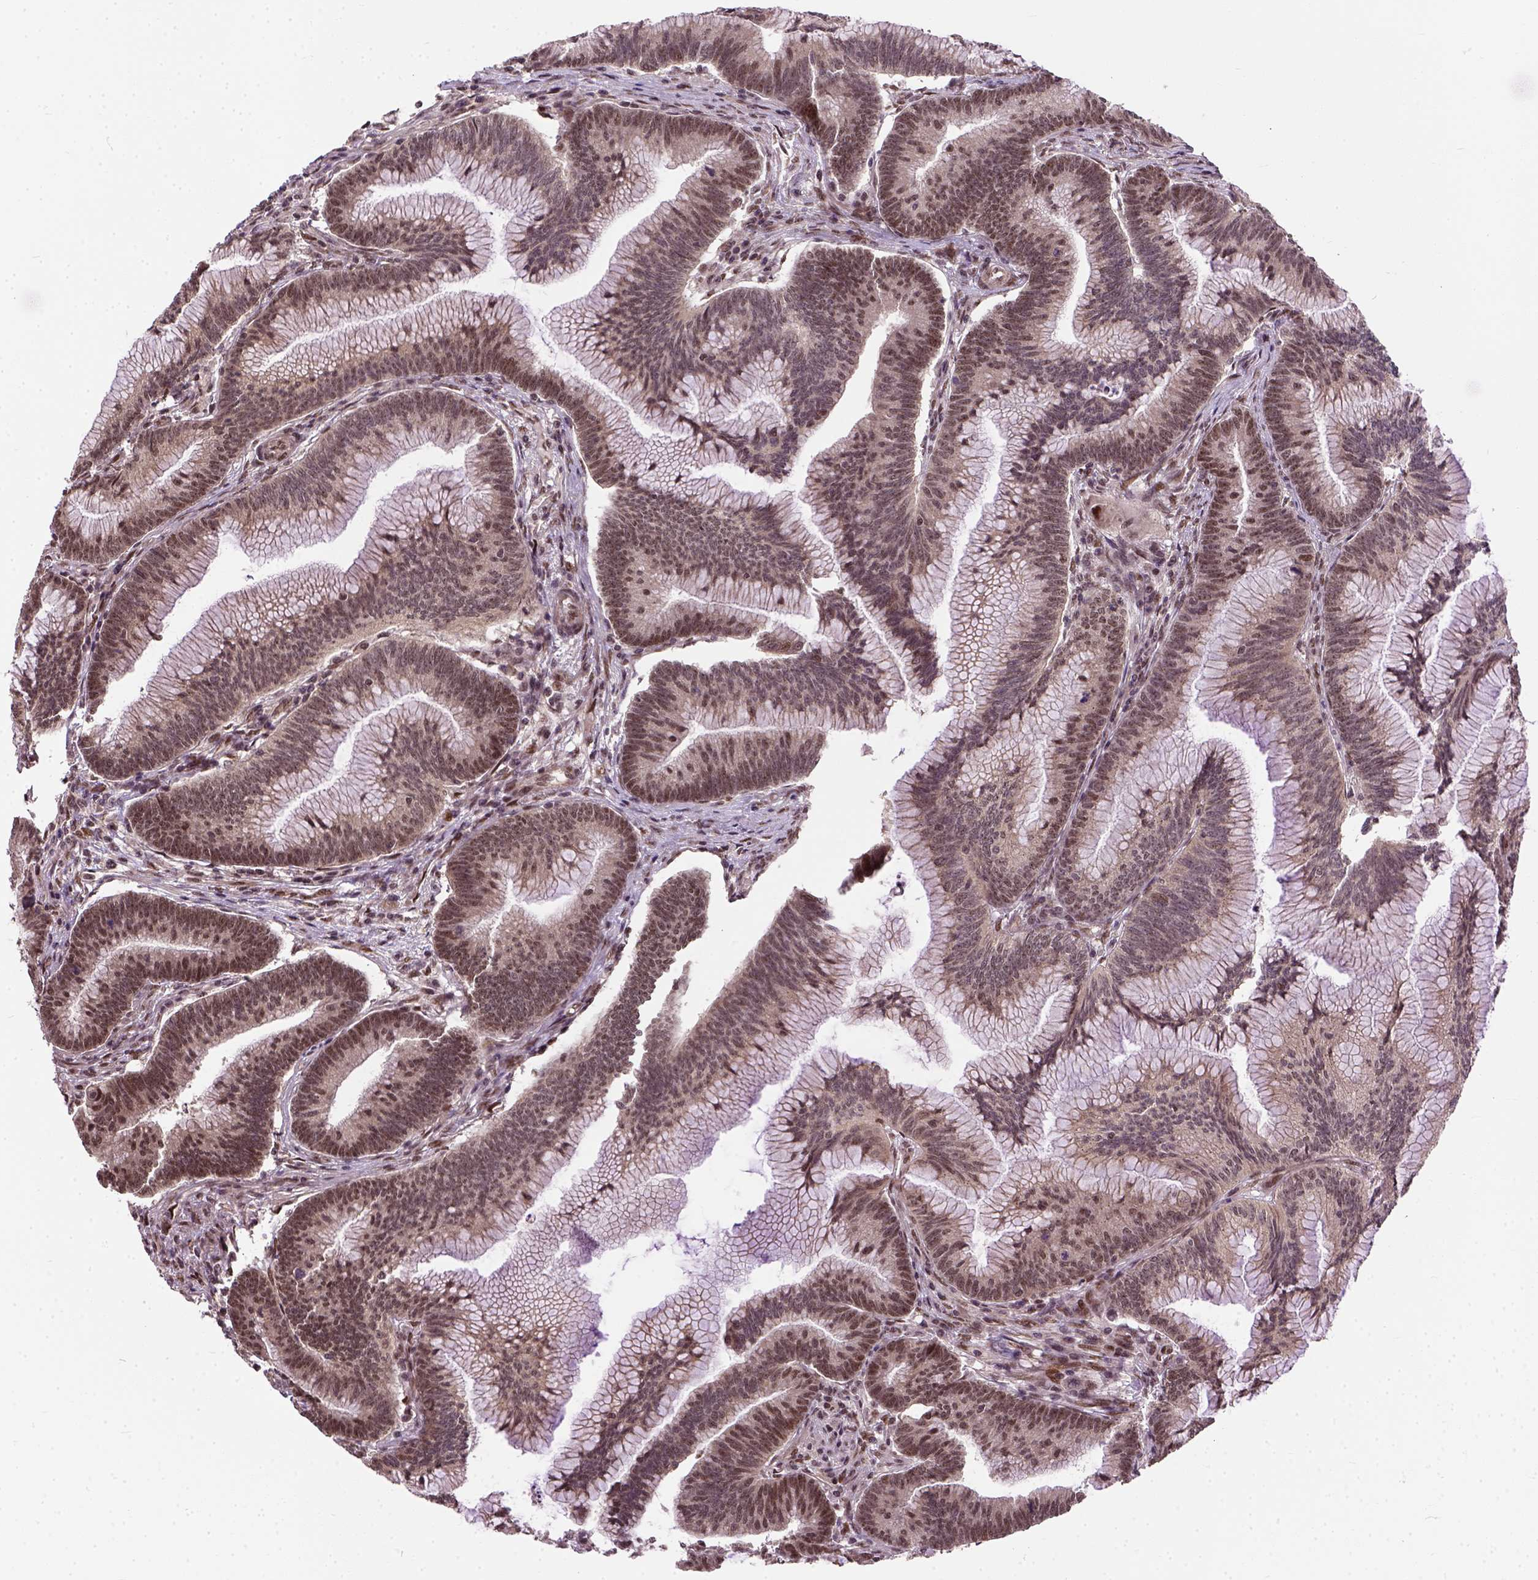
{"staining": {"intensity": "strong", "quantity": ">75%", "location": "nuclear"}, "tissue": "colorectal cancer", "cell_type": "Tumor cells", "image_type": "cancer", "snomed": [{"axis": "morphology", "description": "Adenocarcinoma, NOS"}, {"axis": "topography", "description": "Colon"}], "caption": "Strong nuclear positivity for a protein is present in about >75% of tumor cells of colorectal cancer (adenocarcinoma) using IHC.", "gene": "ZNF630", "patient": {"sex": "female", "age": 78}}